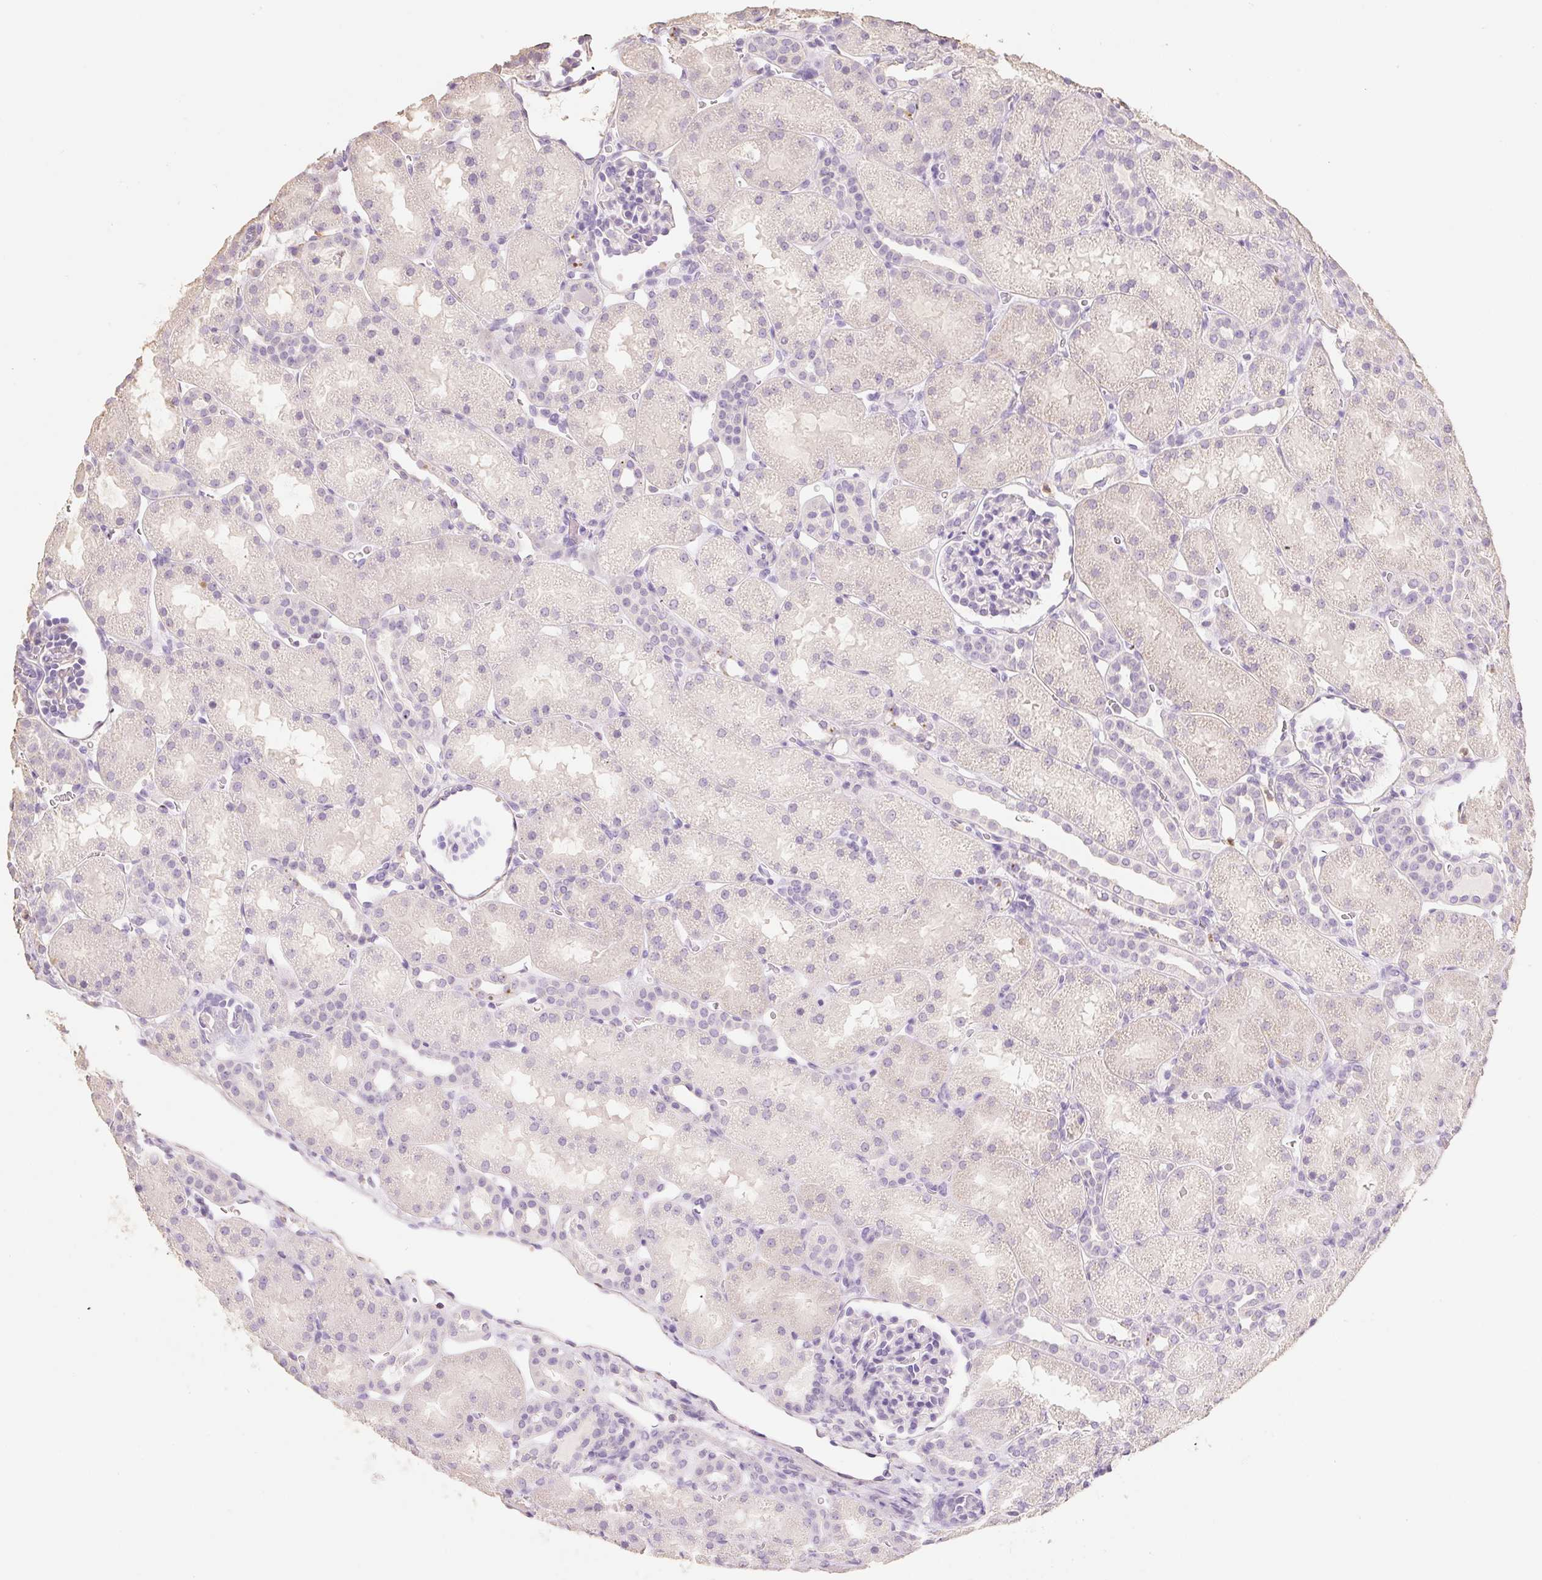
{"staining": {"intensity": "negative", "quantity": "none", "location": "none"}, "tissue": "kidney", "cell_type": "Cells in glomeruli", "image_type": "normal", "snomed": [{"axis": "morphology", "description": "Normal tissue, NOS"}, {"axis": "topography", "description": "Kidney"}], "caption": "IHC micrograph of unremarkable kidney stained for a protein (brown), which demonstrates no expression in cells in glomeruli.", "gene": "MBOAT7", "patient": {"sex": "male", "age": 2}}